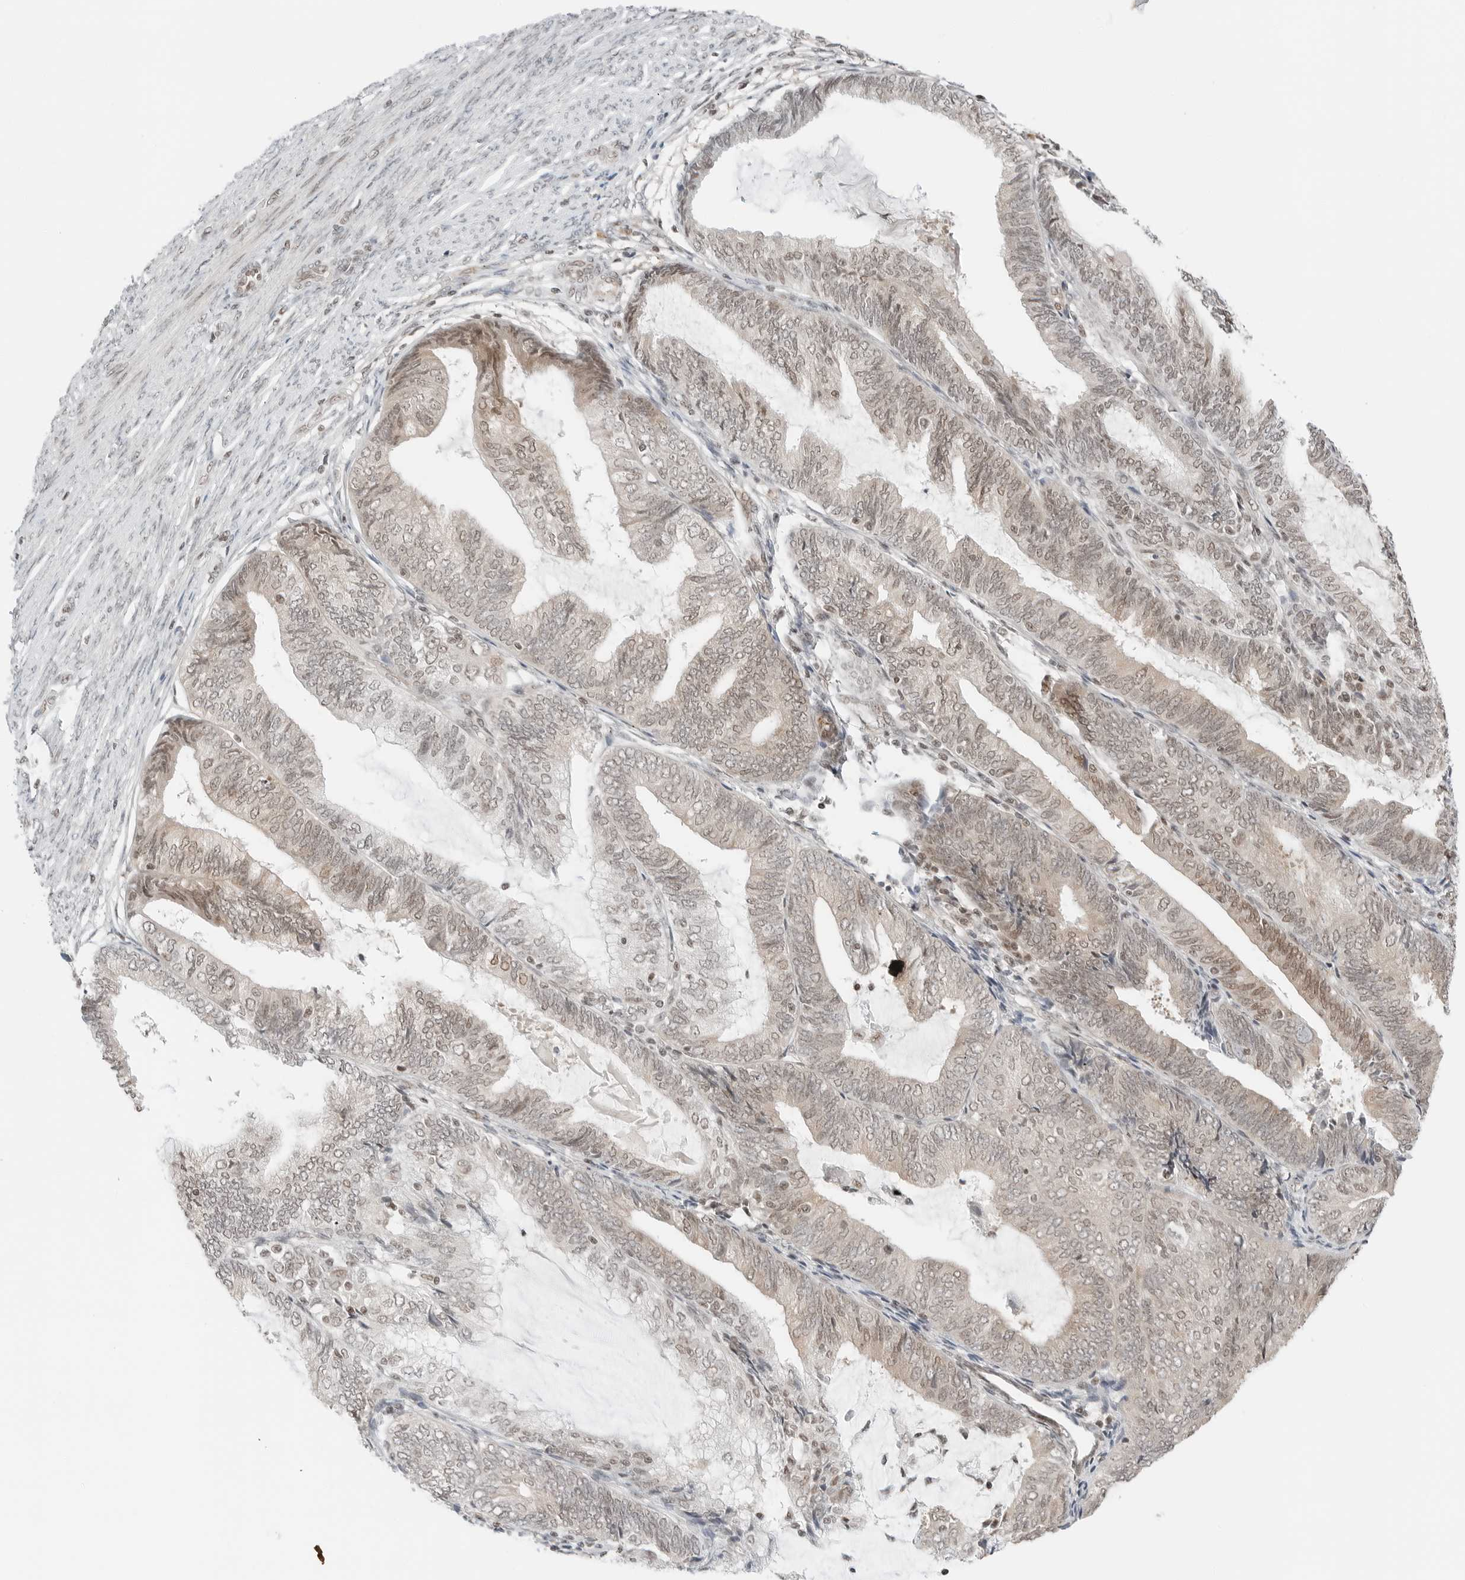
{"staining": {"intensity": "weak", "quantity": ">75%", "location": "nuclear"}, "tissue": "endometrial cancer", "cell_type": "Tumor cells", "image_type": "cancer", "snomed": [{"axis": "morphology", "description": "Adenocarcinoma, NOS"}, {"axis": "topography", "description": "Endometrium"}], "caption": "Protein expression by immunohistochemistry (IHC) exhibits weak nuclear expression in about >75% of tumor cells in adenocarcinoma (endometrial).", "gene": "CRTC2", "patient": {"sex": "female", "age": 81}}